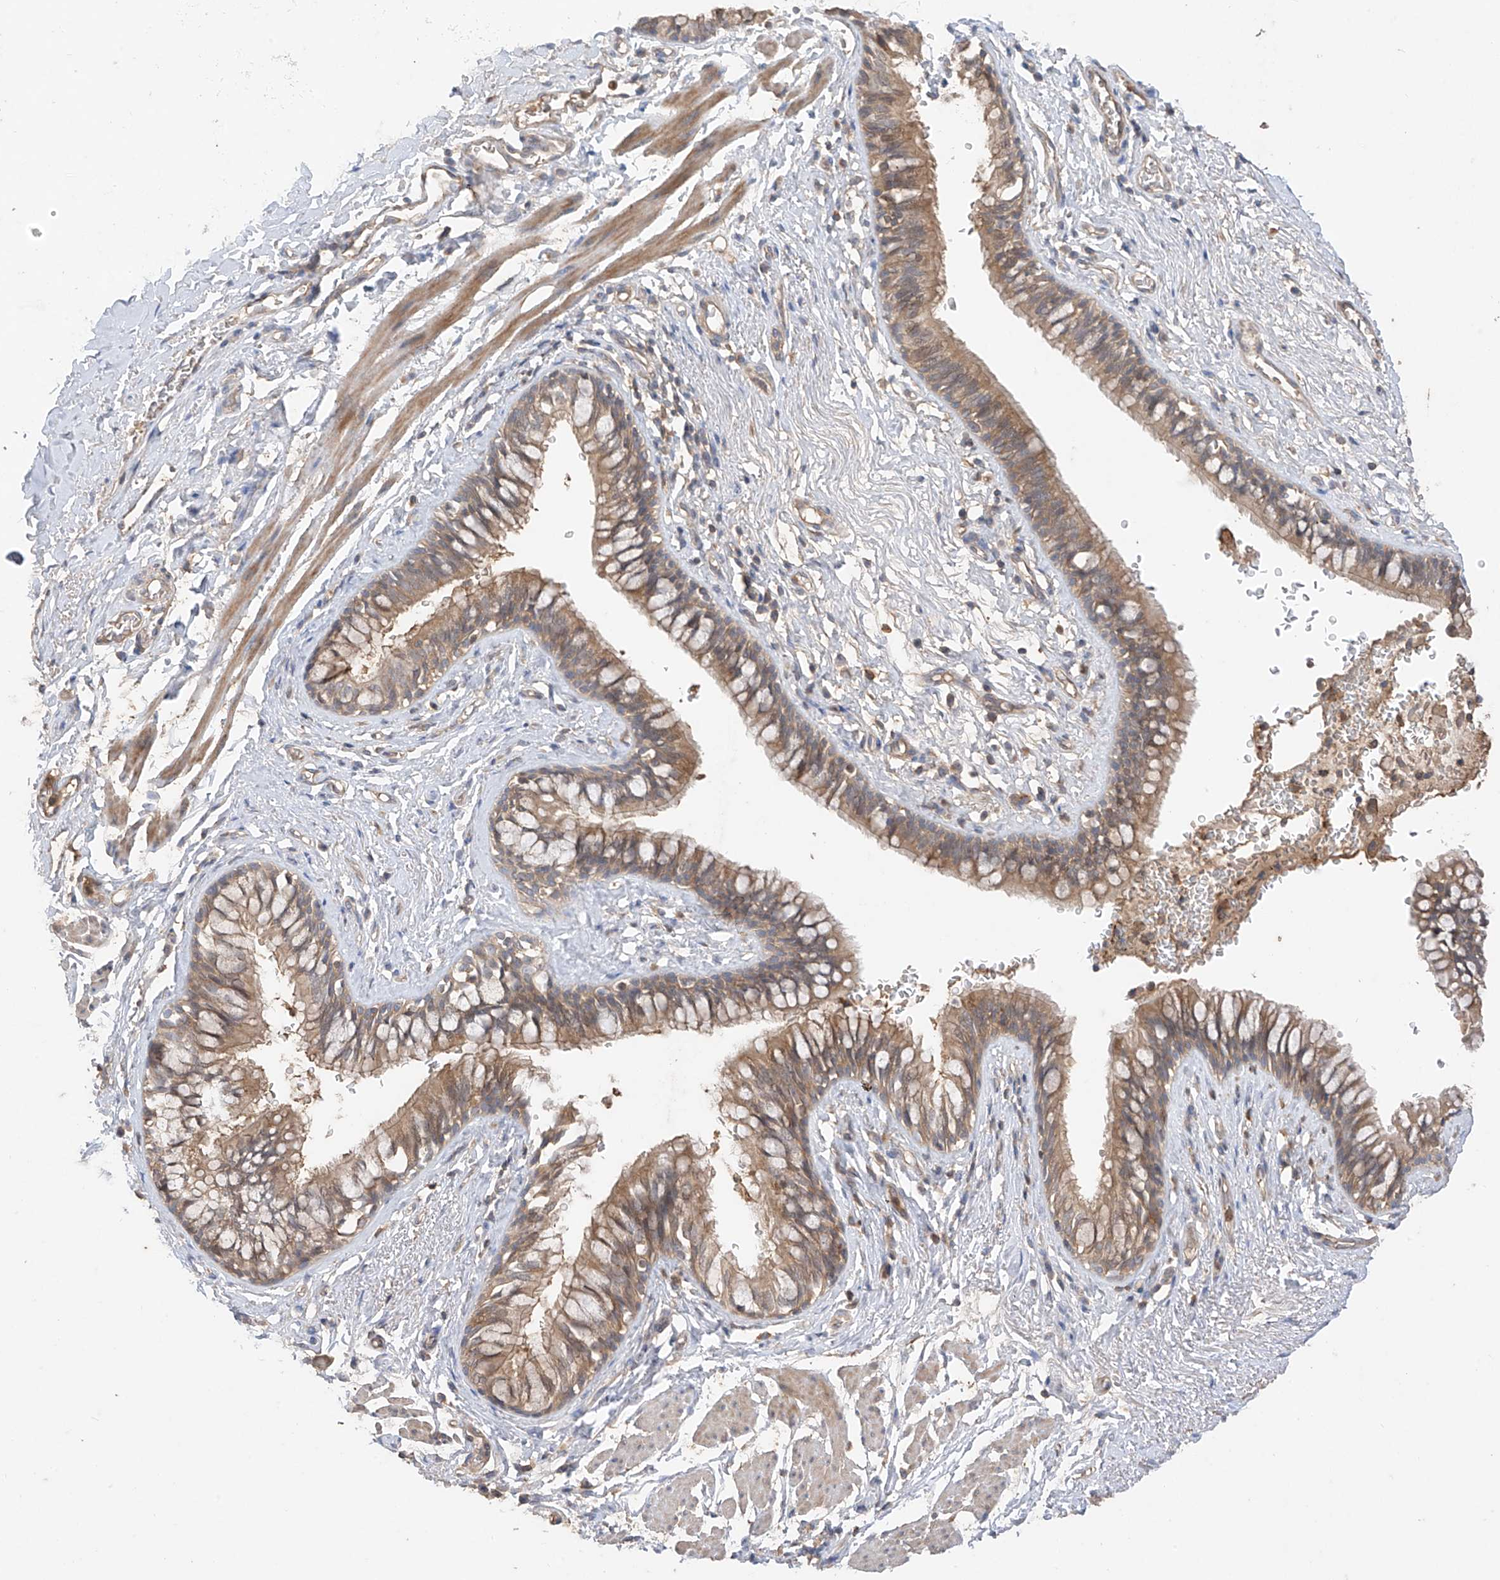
{"staining": {"intensity": "moderate", "quantity": ">75%", "location": "cytoplasmic/membranous"}, "tissue": "bronchus", "cell_type": "Respiratory epithelial cells", "image_type": "normal", "snomed": [{"axis": "morphology", "description": "Normal tissue, NOS"}, {"axis": "topography", "description": "Cartilage tissue"}, {"axis": "topography", "description": "Bronchus"}], "caption": "An image of bronchus stained for a protein displays moderate cytoplasmic/membranous brown staining in respiratory epithelial cells.", "gene": "CACNA2D4", "patient": {"sex": "female", "age": 36}}